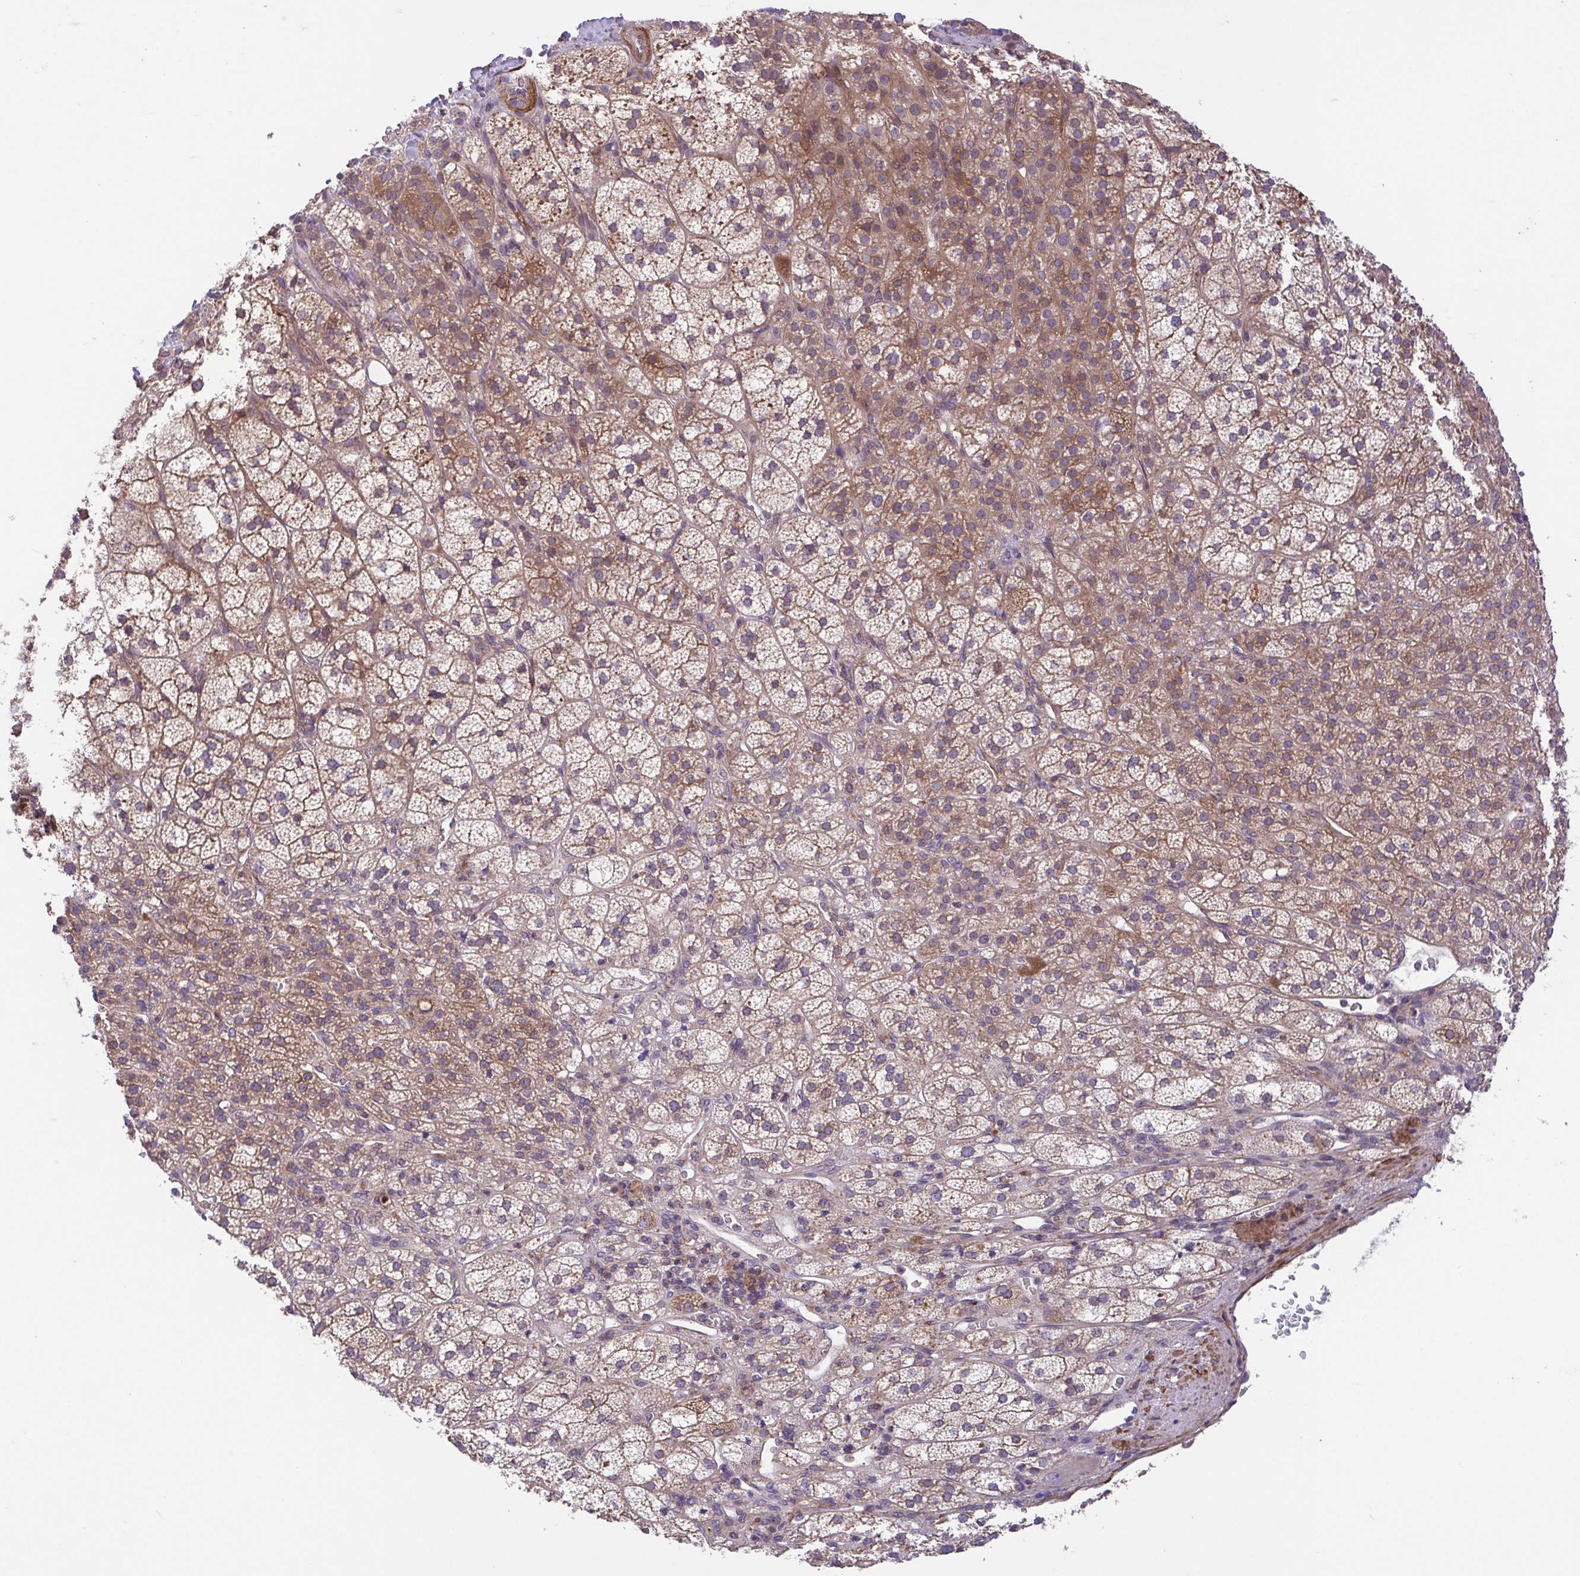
{"staining": {"intensity": "moderate", "quantity": ">75%", "location": "cytoplasmic/membranous"}, "tissue": "adrenal gland", "cell_type": "Glandular cells", "image_type": "normal", "snomed": [{"axis": "morphology", "description": "Normal tissue, NOS"}, {"axis": "topography", "description": "Adrenal gland"}], "caption": "DAB immunohistochemical staining of benign adrenal gland exhibits moderate cytoplasmic/membranous protein expression in approximately >75% of glandular cells.", "gene": "IDE", "patient": {"sex": "female", "age": 60}}